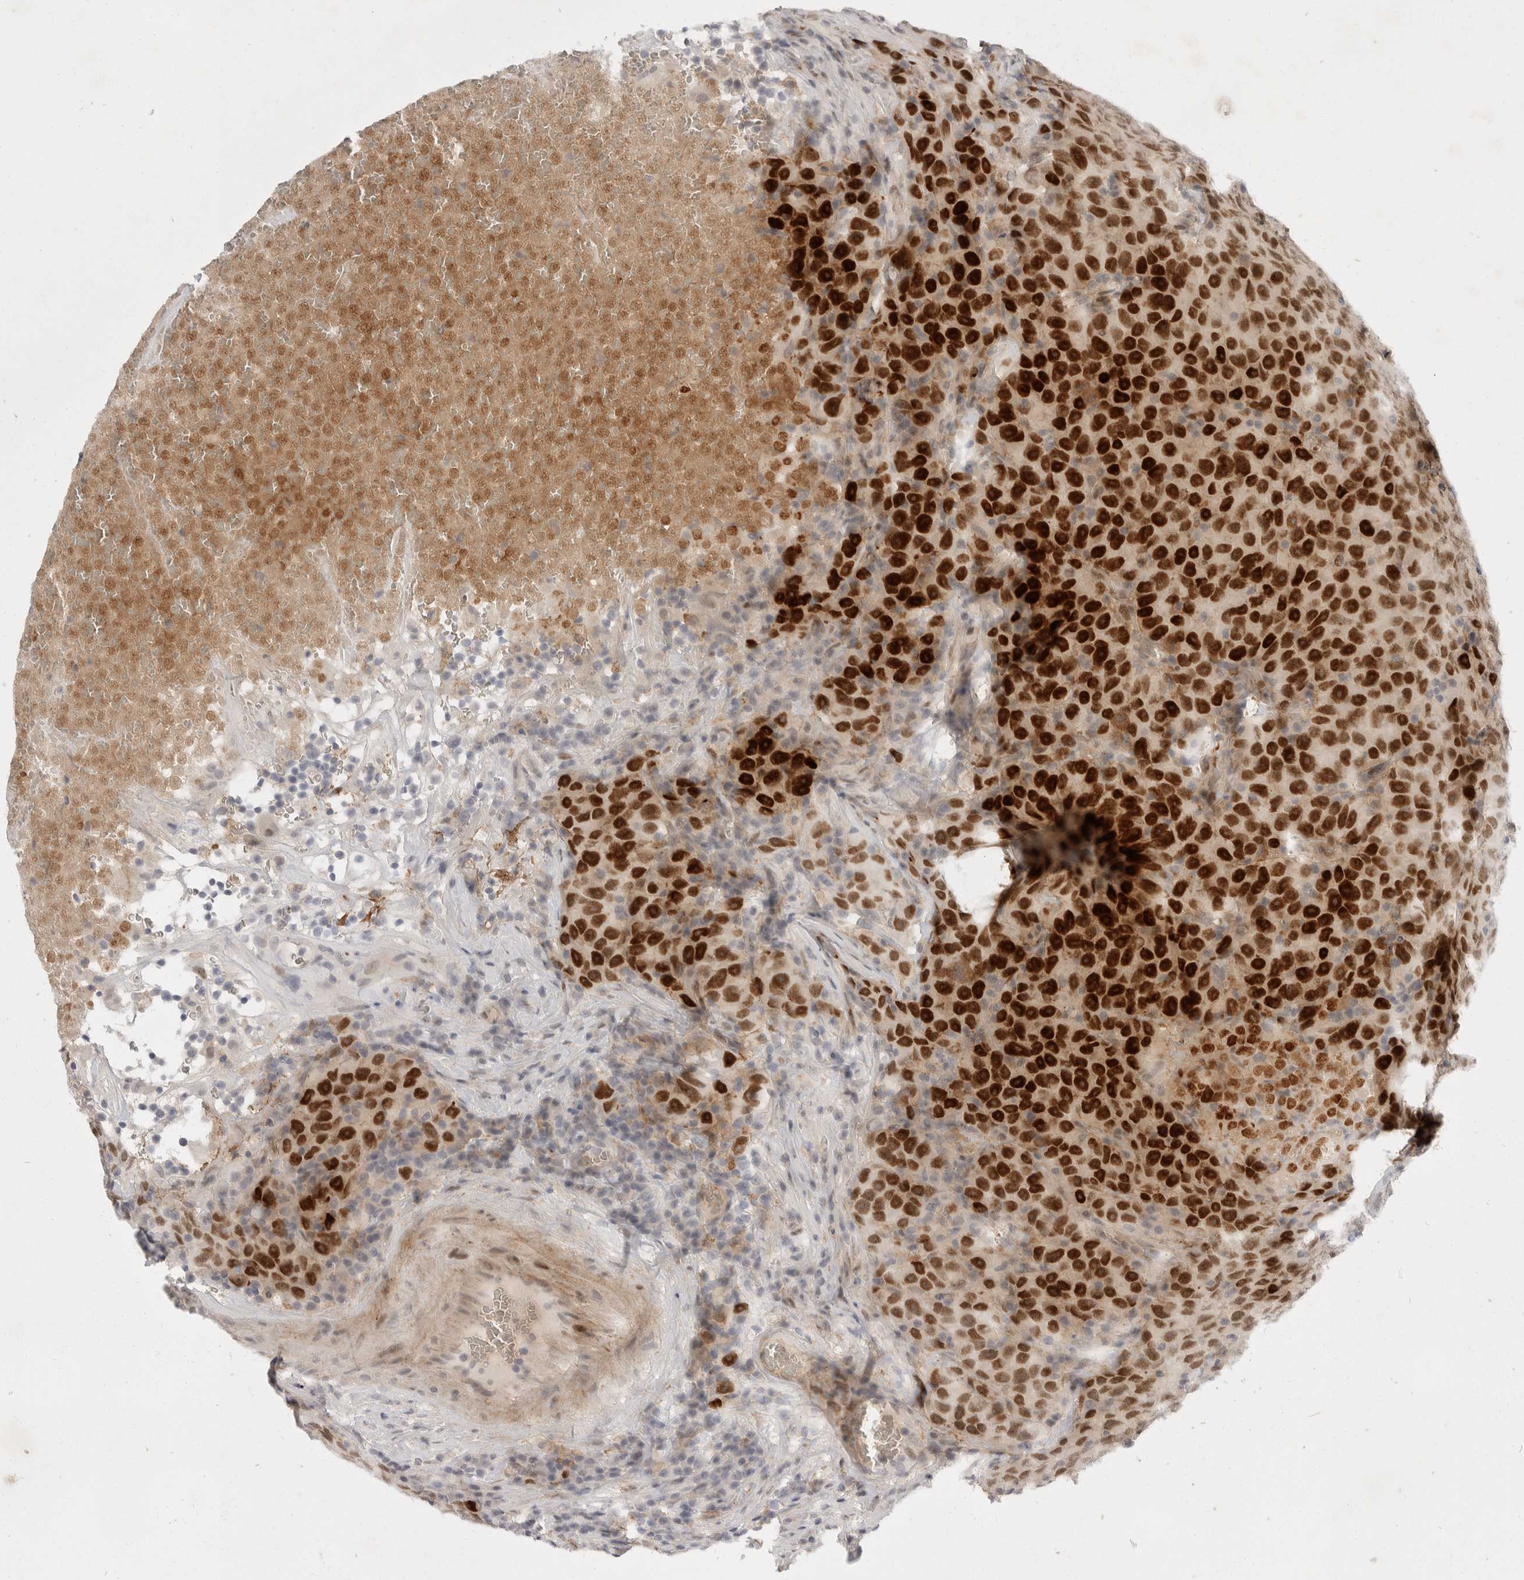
{"staining": {"intensity": "strong", "quantity": ">75%", "location": "nuclear"}, "tissue": "testis cancer", "cell_type": "Tumor cells", "image_type": "cancer", "snomed": [{"axis": "morphology", "description": "Seminoma, NOS"}, {"axis": "topography", "description": "Testis"}], "caption": "Immunohistochemical staining of human testis cancer (seminoma) shows high levels of strong nuclear protein expression in approximately >75% of tumor cells.", "gene": "TOM1L2", "patient": {"sex": "male", "age": 22}}